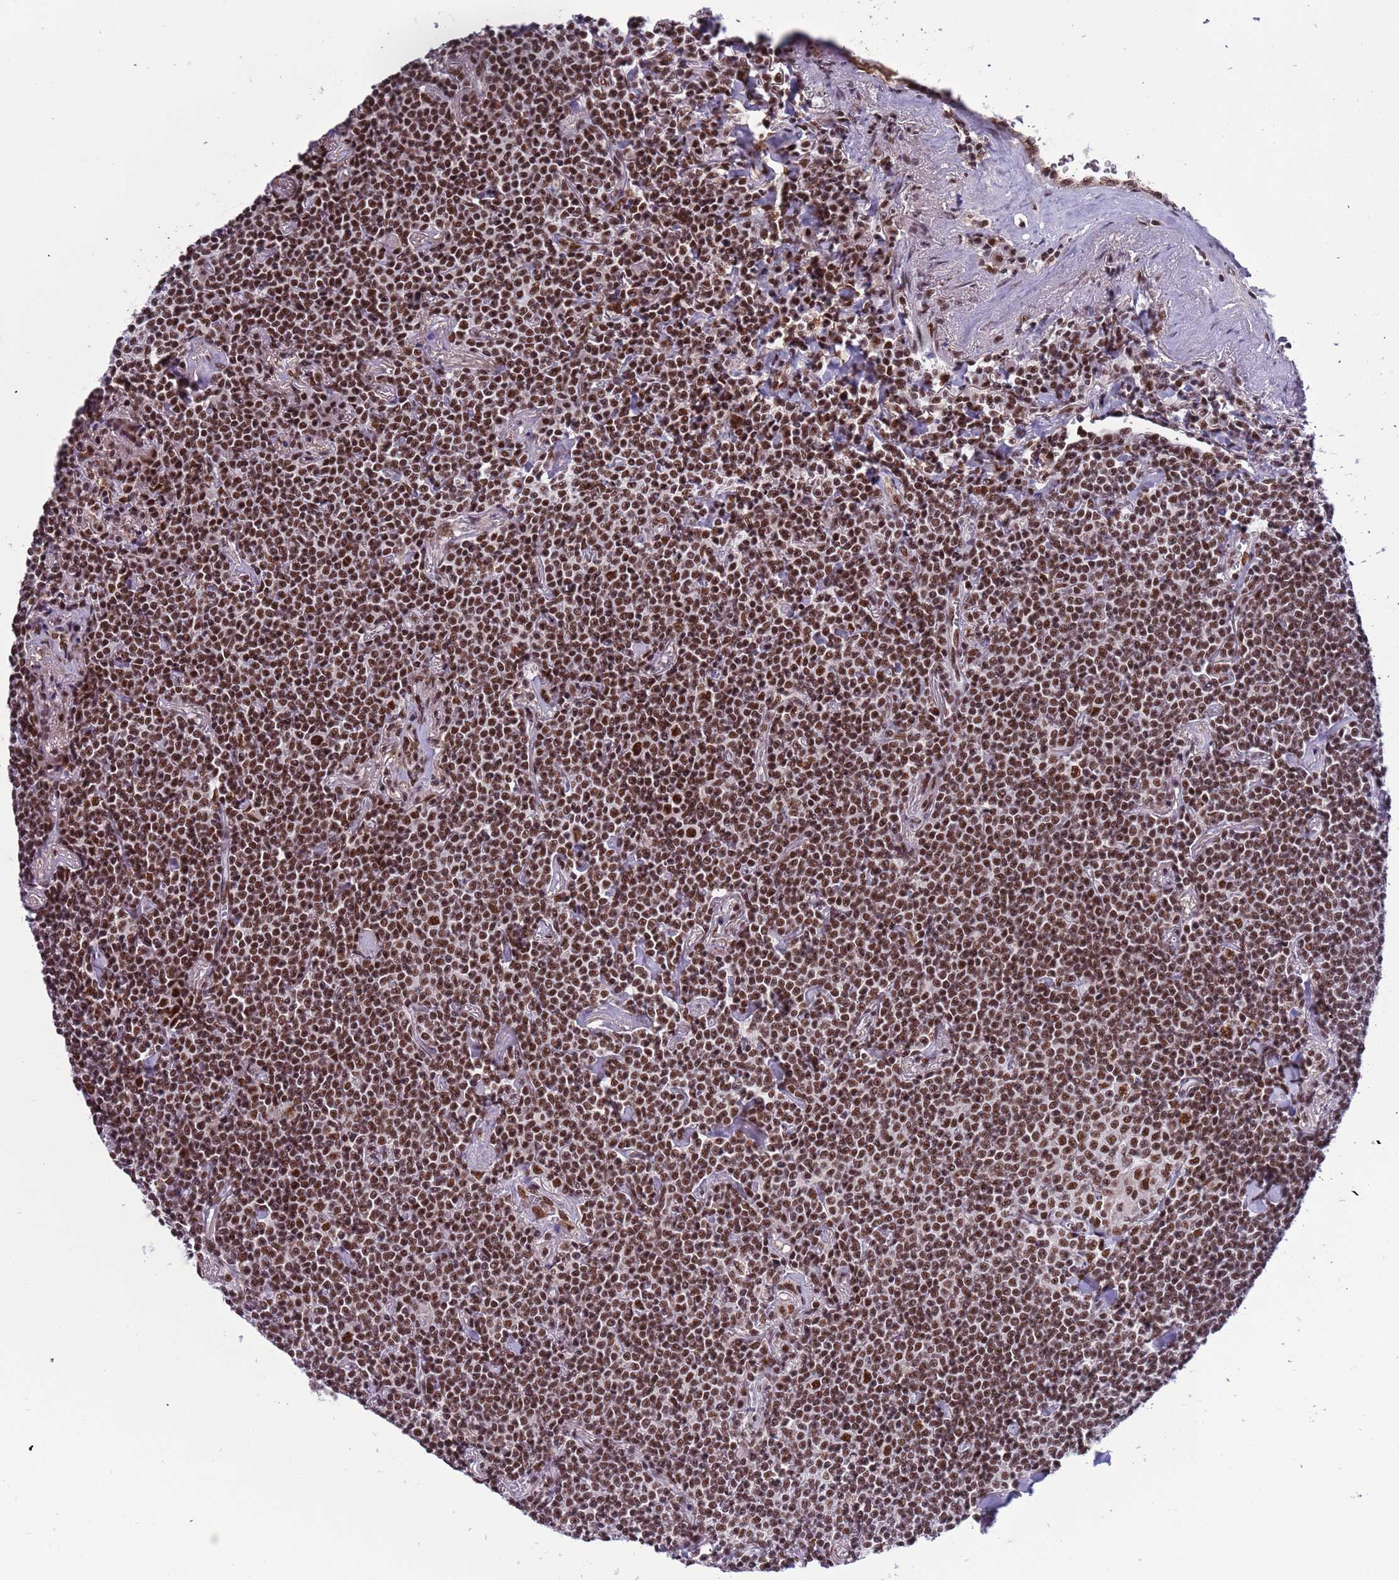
{"staining": {"intensity": "strong", "quantity": ">75%", "location": "nuclear"}, "tissue": "lymphoma", "cell_type": "Tumor cells", "image_type": "cancer", "snomed": [{"axis": "morphology", "description": "Malignant lymphoma, non-Hodgkin's type, Low grade"}, {"axis": "topography", "description": "Lung"}], "caption": "Immunohistochemistry (IHC) staining of low-grade malignant lymphoma, non-Hodgkin's type, which reveals high levels of strong nuclear positivity in about >75% of tumor cells indicating strong nuclear protein staining. The staining was performed using DAB (brown) for protein detection and nuclei were counterstained in hematoxylin (blue).", "gene": "SRRT", "patient": {"sex": "female", "age": 71}}